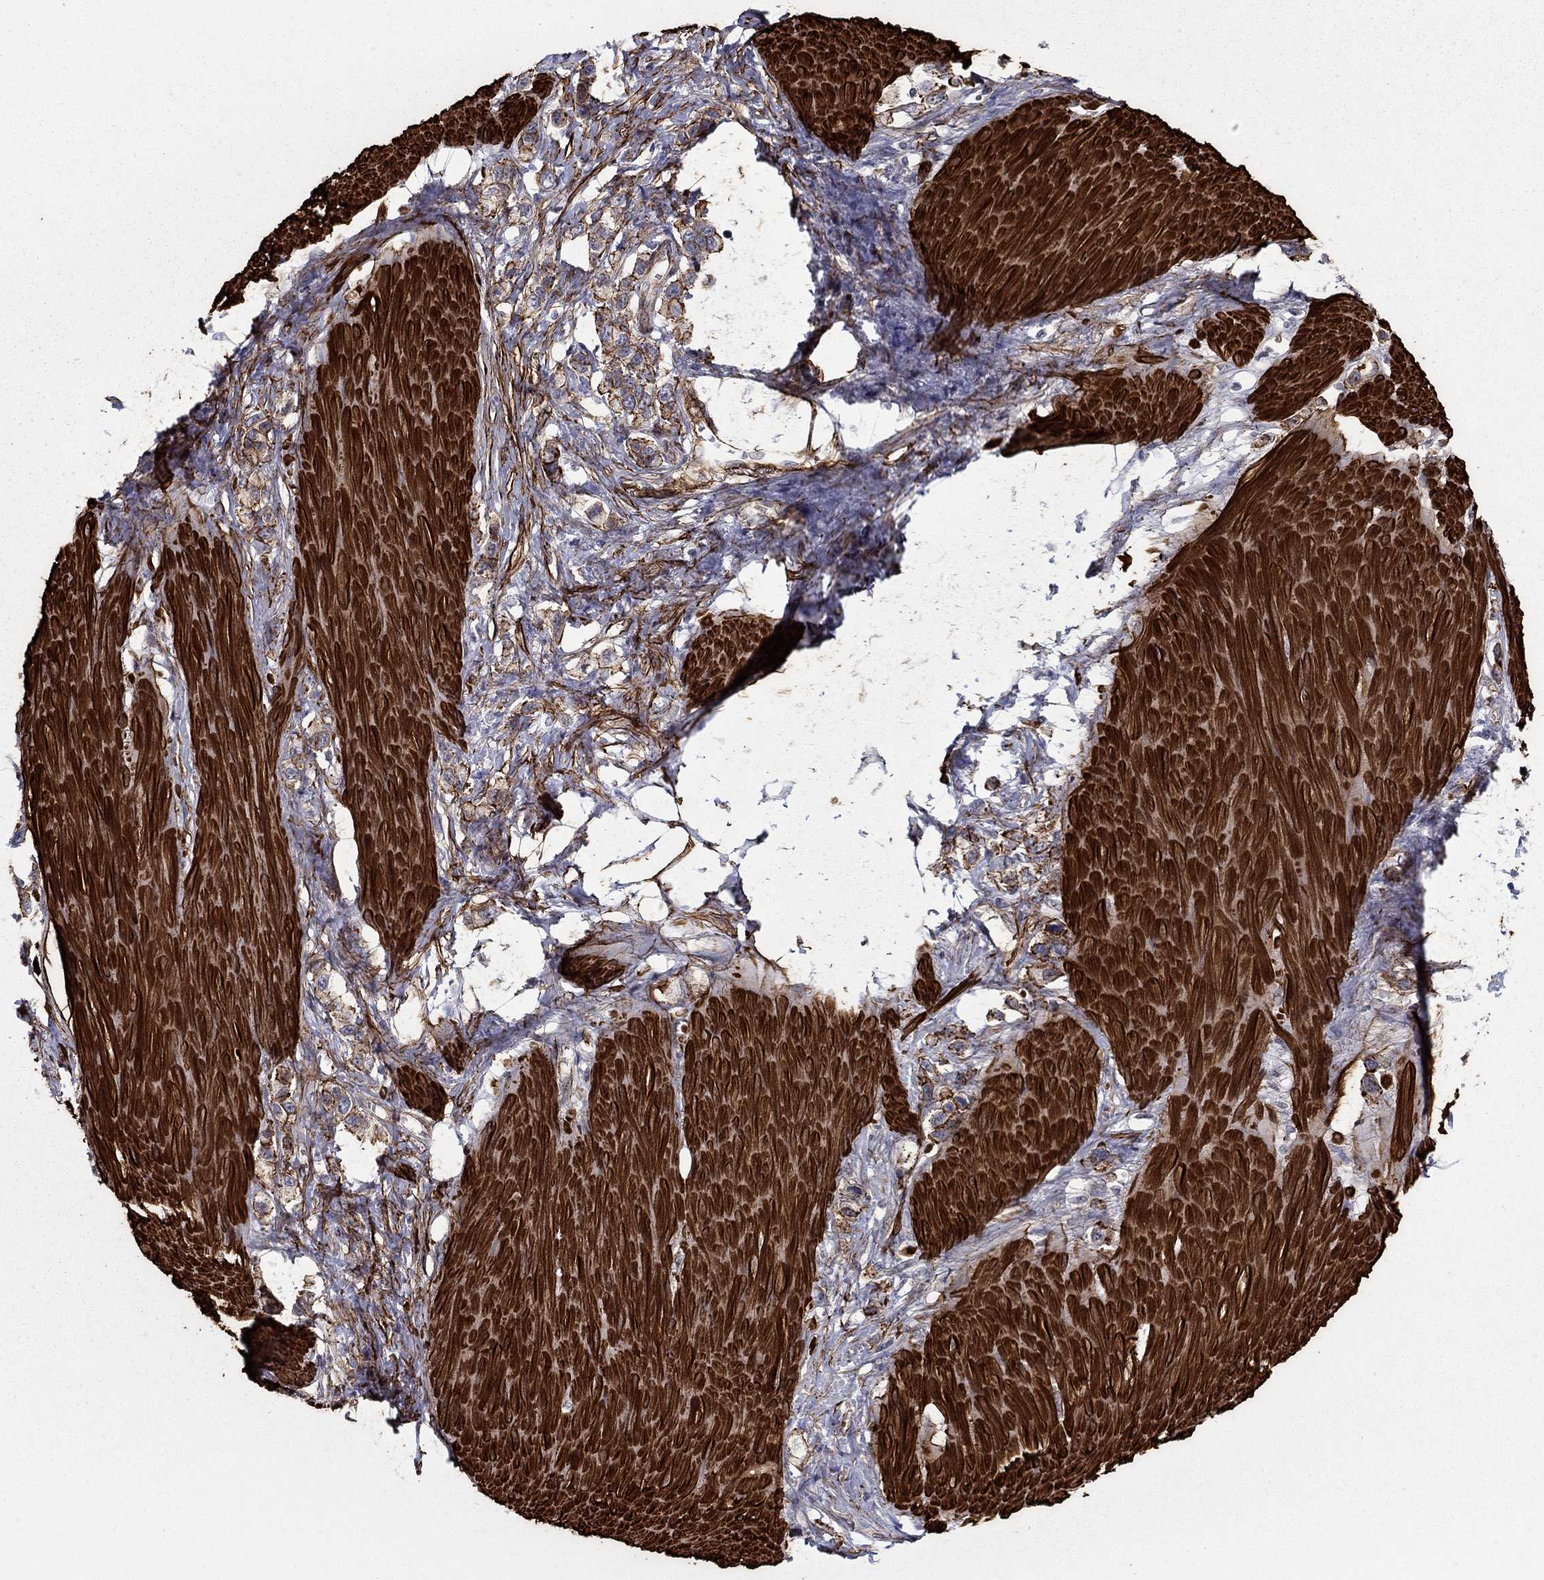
{"staining": {"intensity": "strong", "quantity": "25%-75%", "location": "cytoplasmic/membranous"}, "tissue": "stomach cancer", "cell_type": "Tumor cells", "image_type": "cancer", "snomed": [{"axis": "morphology", "description": "Normal tissue, NOS"}, {"axis": "morphology", "description": "Adenocarcinoma, NOS"}, {"axis": "morphology", "description": "Adenocarcinoma, High grade"}, {"axis": "topography", "description": "Stomach, upper"}, {"axis": "topography", "description": "Stomach"}], "caption": "Immunohistochemical staining of stomach cancer displays high levels of strong cytoplasmic/membranous expression in approximately 25%-75% of tumor cells. The staining is performed using DAB (3,3'-diaminobenzidine) brown chromogen to label protein expression. The nuclei are counter-stained blue using hematoxylin.", "gene": "KRBA1", "patient": {"sex": "female", "age": 65}}